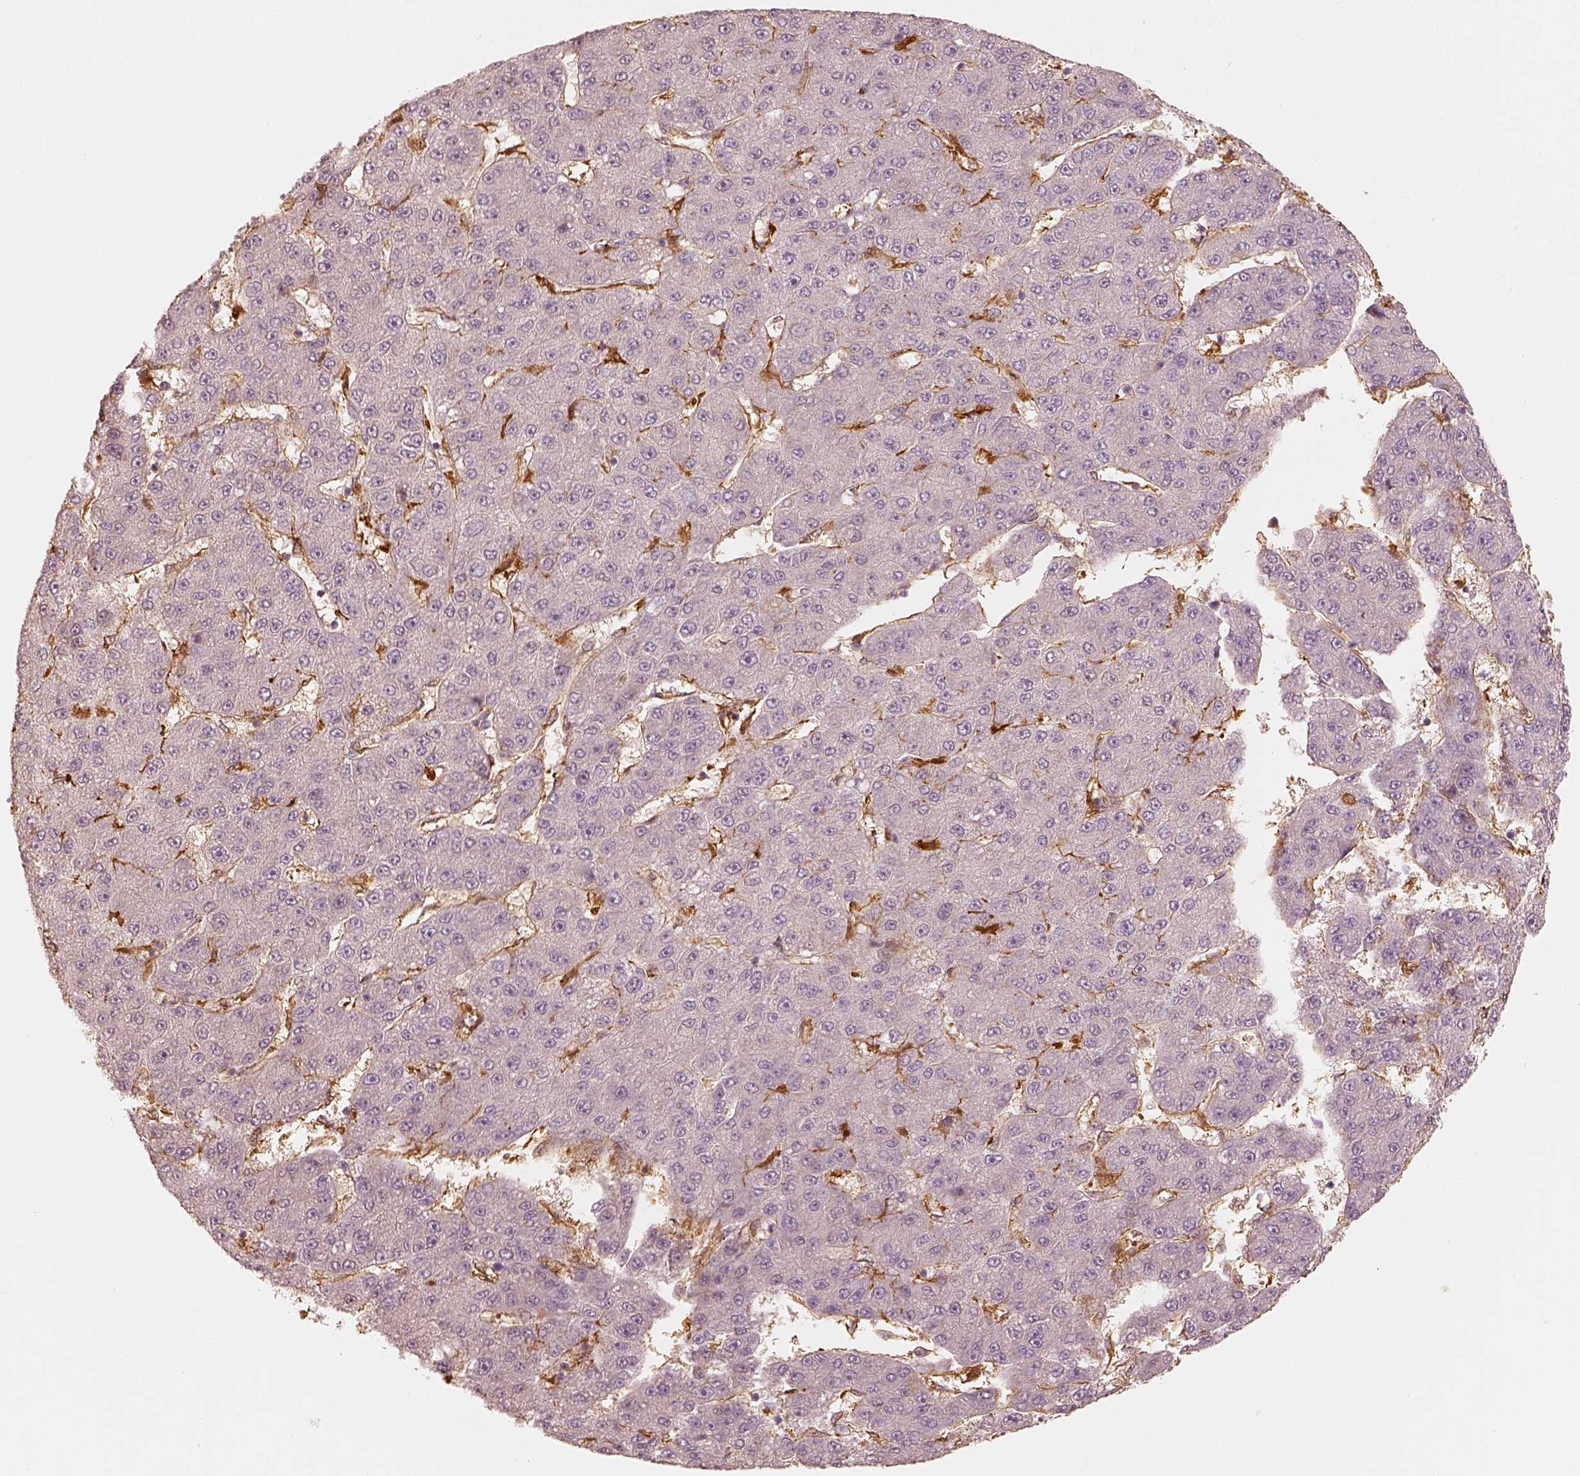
{"staining": {"intensity": "negative", "quantity": "none", "location": "none"}, "tissue": "liver cancer", "cell_type": "Tumor cells", "image_type": "cancer", "snomed": [{"axis": "morphology", "description": "Carcinoma, Hepatocellular, NOS"}, {"axis": "topography", "description": "Liver"}], "caption": "IHC of human hepatocellular carcinoma (liver) shows no staining in tumor cells.", "gene": "FSCN1", "patient": {"sex": "male", "age": 67}}